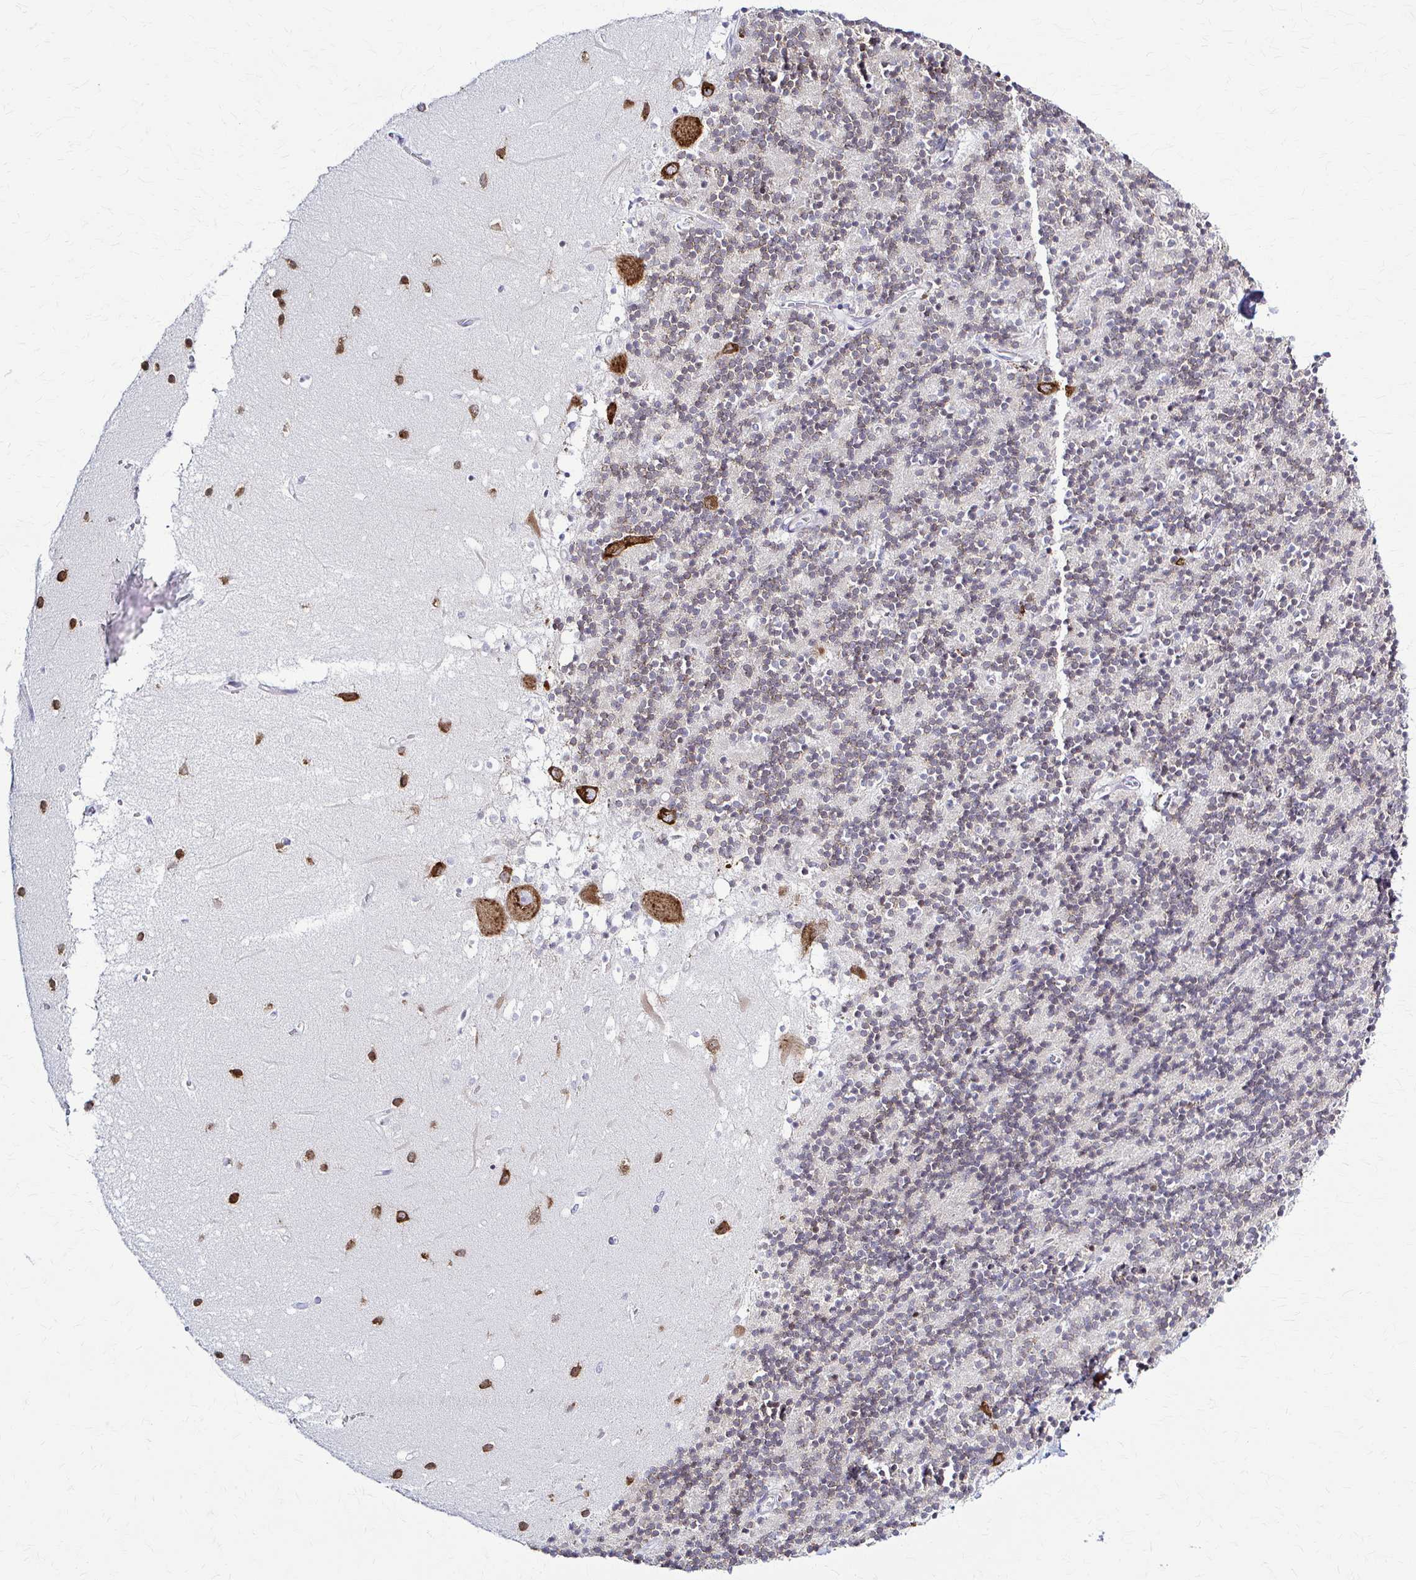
{"staining": {"intensity": "moderate", "quantity": "<25%", "location": "cytoplasmic/membranous"}, "tissue": "cerebellum", "cell_type": "Cells in granular layer", "image_type": "normal", "snomed": [{"axis": "morphology", "description": "Normal tissue, NOS"}, {"axis": "topography", "description": "Cerebellum"}], "caption": "A brown stain shows moderate cytoplasmic/membranous expression of a protein in cells in granular layer of unremarkable cerebellum.", "gene": "PRKRA", "patient": {"sex": "male", "age": 54}}